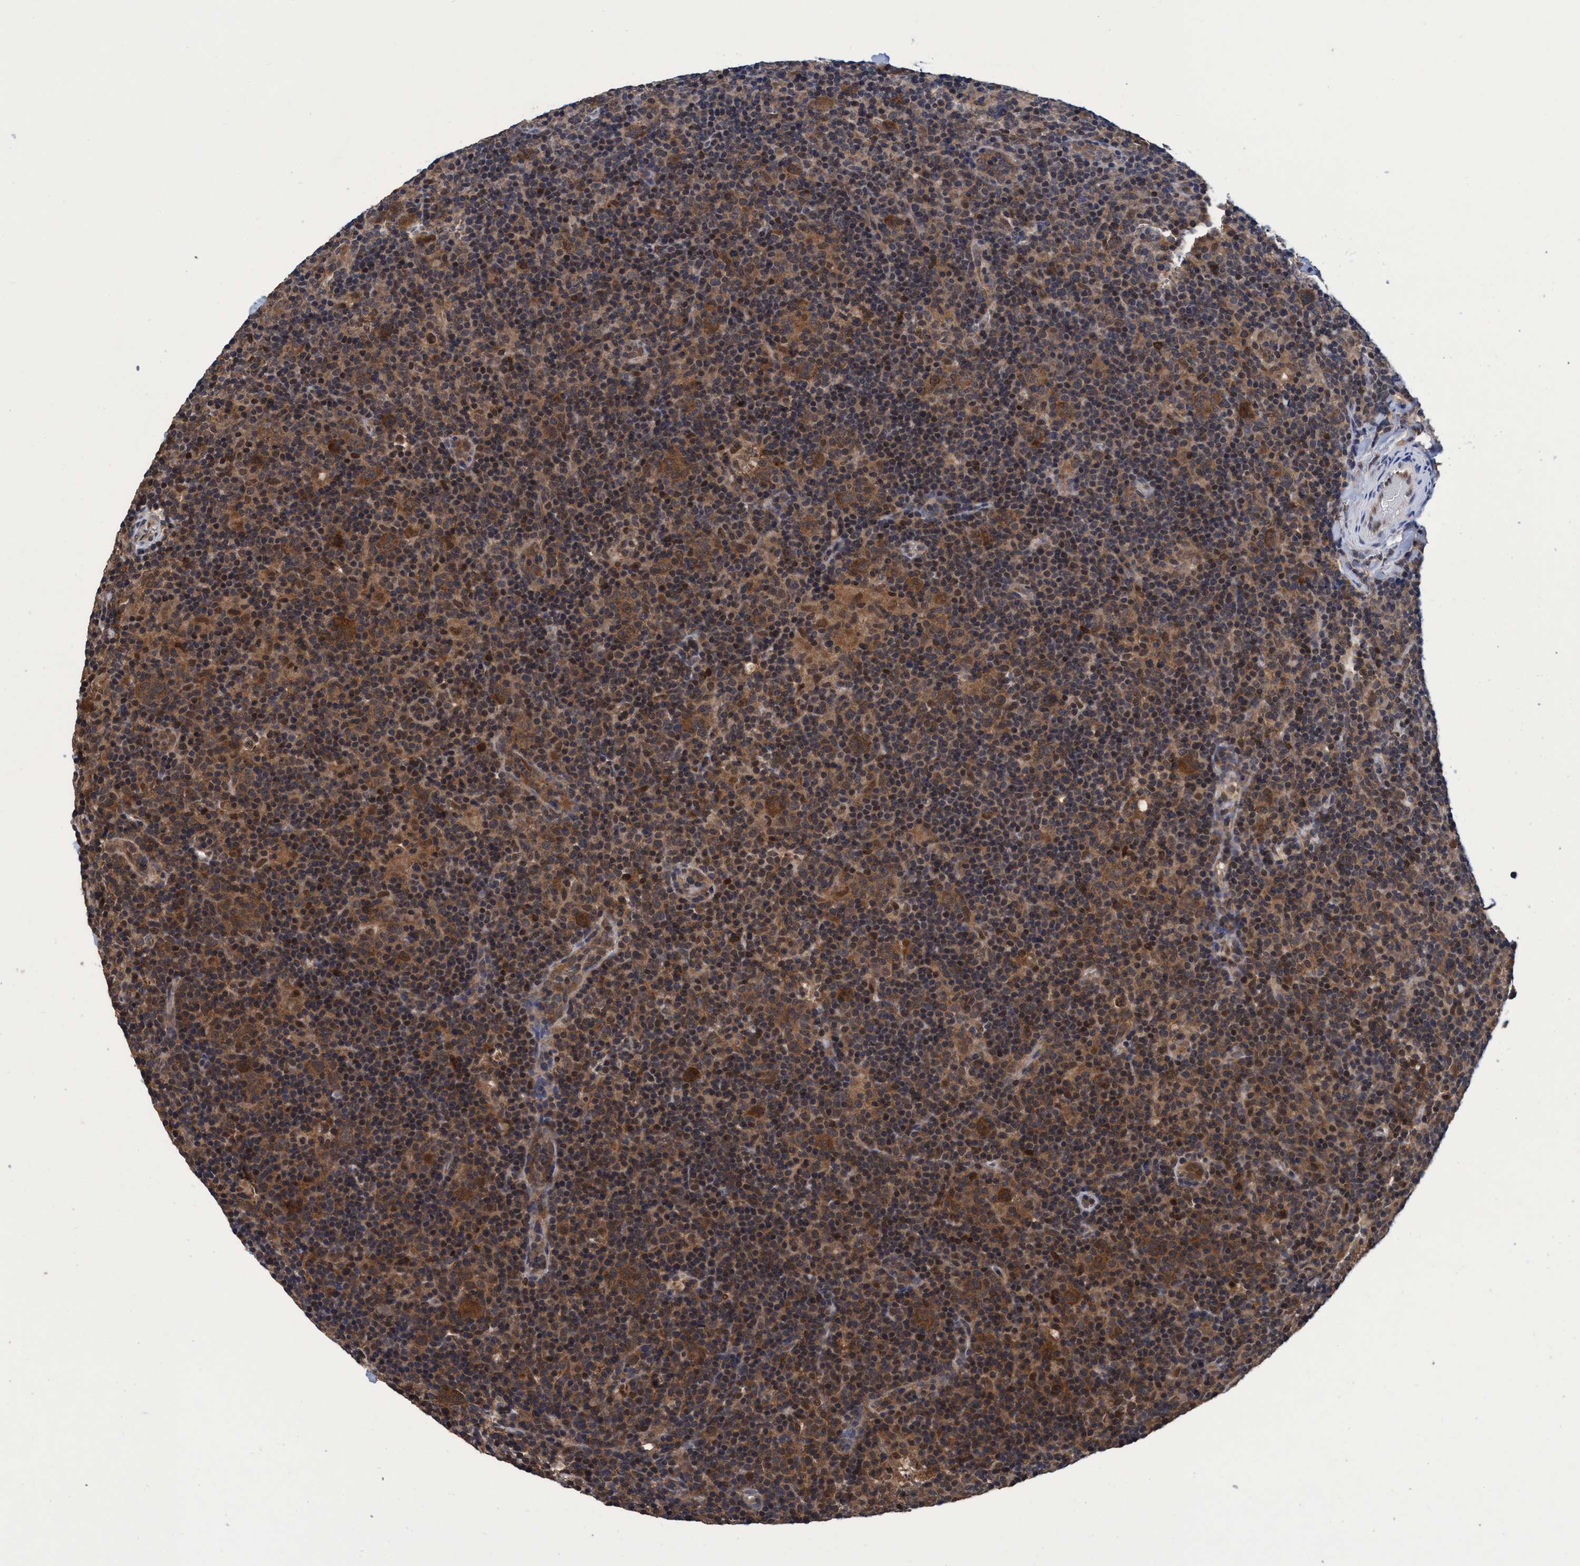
{"staining": {"intensity": "moderate", "quantity": ">75%", "location": "cytoplasmic/membranous"}, "tissue": "lymphoma", "cell_type": "Tumor cells", "image_type": "cancer", "snomed": [{"axis": "morphology", "description": "Hodgkin's disease, NOS"}, {"axis": "topography", "description": "Lymph node"}], "caption": "Immunohistochemistry image of neoplastic tissue: human lymphoma stained using immunohistochemistry reveals medium levels of moderate protein expression localized specifically in the cytoplasmic/membranous of tumor cells, appearing as a cytoplasmic/membranous brown color.", "gene": "PSMD12", "patient": {"sex": "female", "age": 57}}